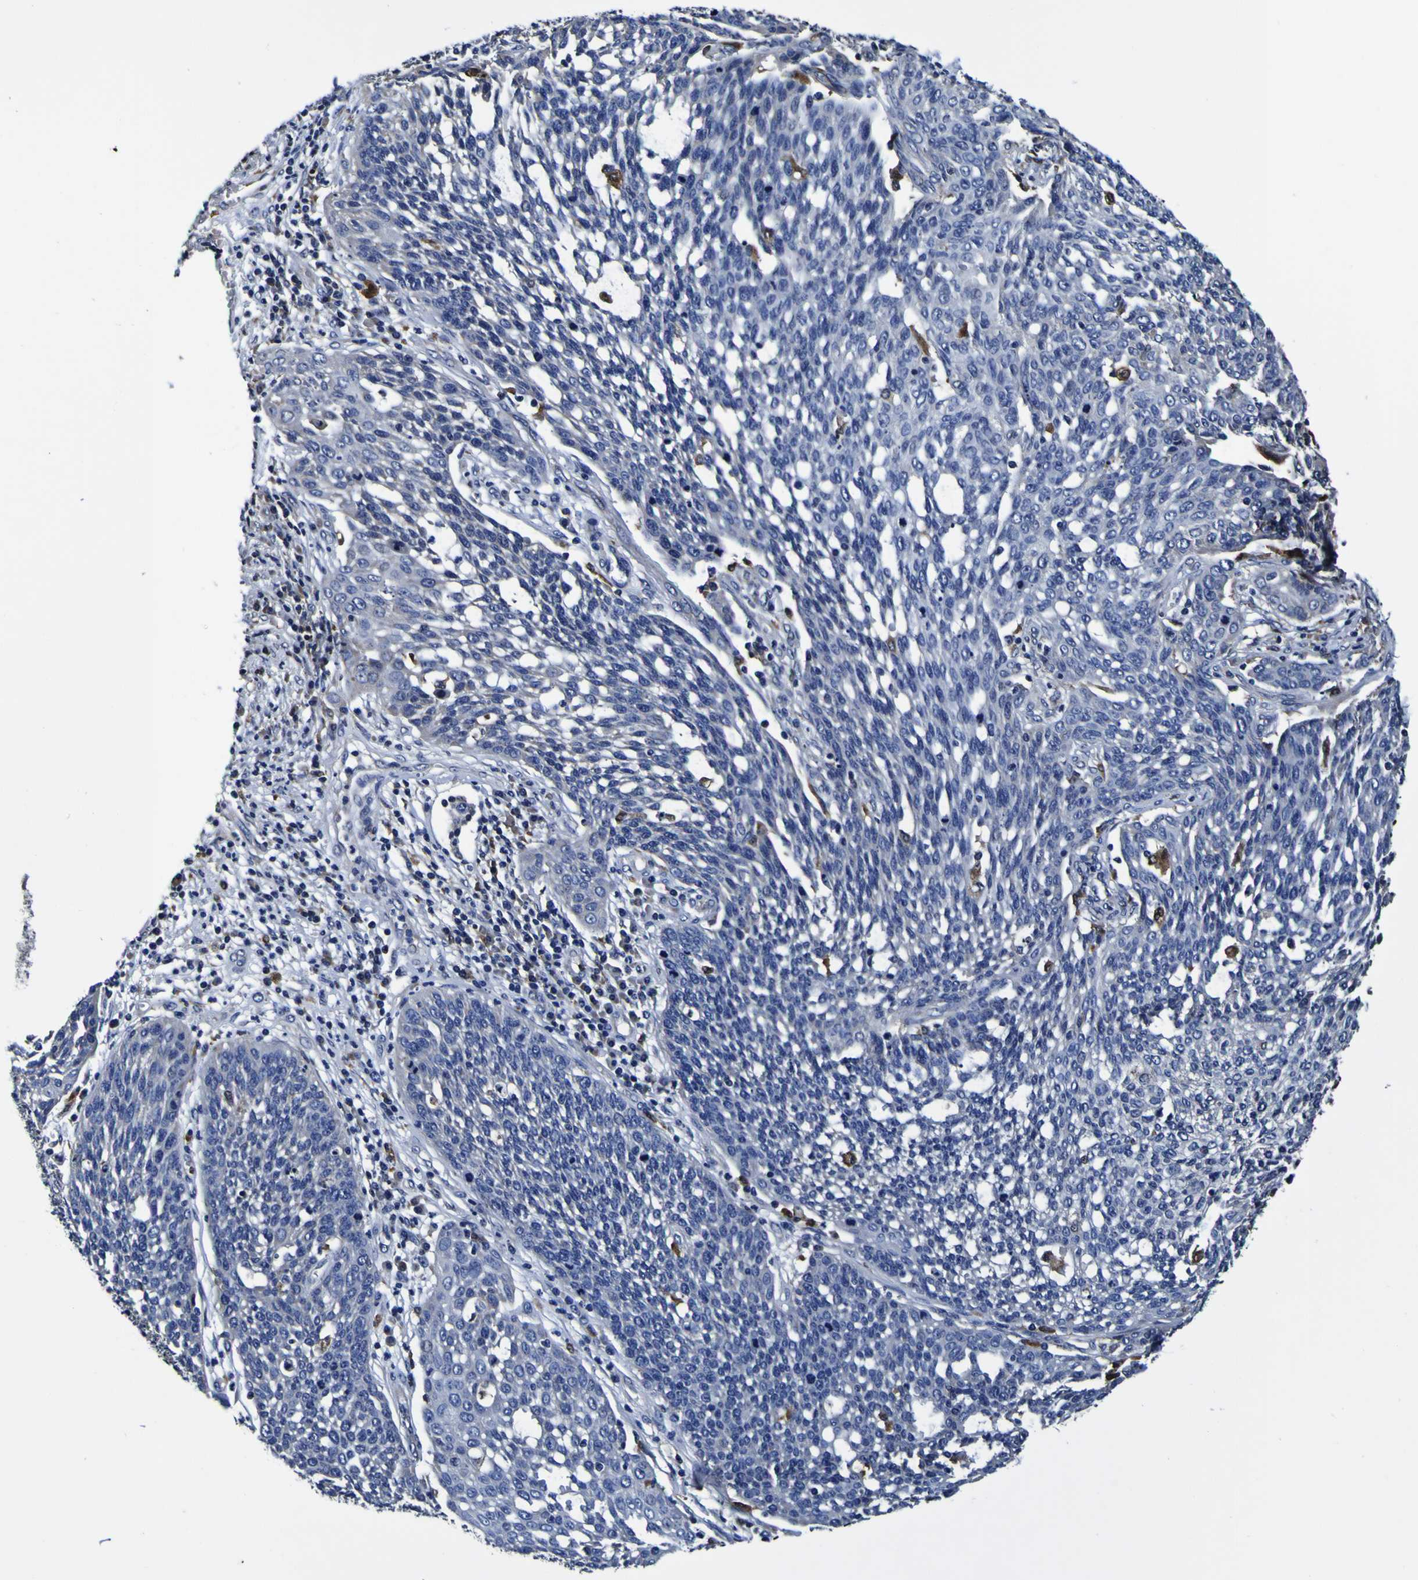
{"staining": {"intensity": "negative", "quantity": "none", "location": "none"}, "tissue": "cervical cancer", "cell_type": "Tumor cells", "image_type": "cancer", "snomed": [{"axis": "morphology", "description": "Squamous cell carcinoma, NOS"}, {"axis": "topography", "description": "Cervix"}], "caption": "Tumor cells are negative for protein expression in human cervical squamous cell carcinoma. The staining was performed using DAB to visualize the protein expression in brown, while the nuclei were stained in blue with hematoxylin (Magnification: 20x).", "gene": "GPX1", "patient": {"sex": "female", "age": 34}}